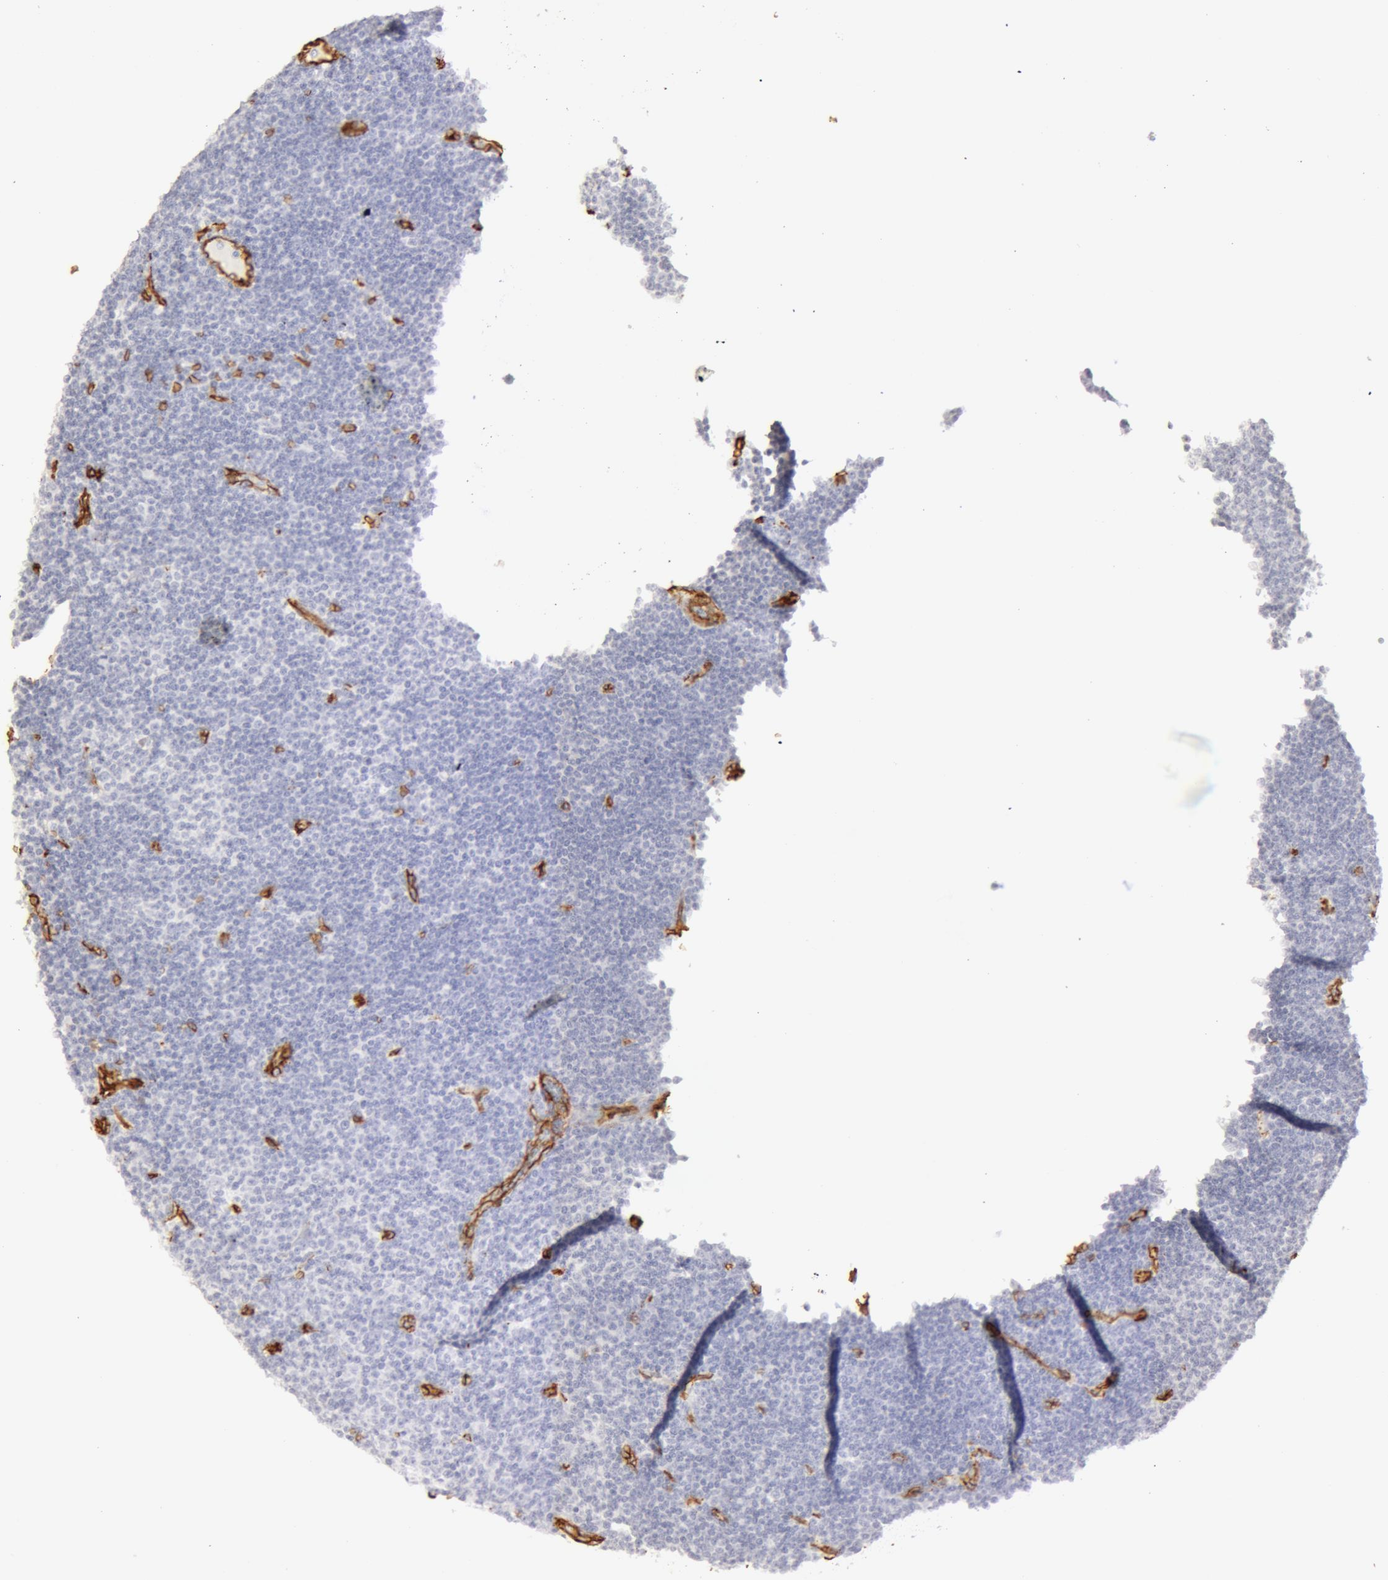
{"staining": {"intensity": "negative", "quantity": "none", "location": "none"}, "tissue": "lymphoma", "cell_type": "Tumor cells", "image_type": "cancer", "snomed": [{"axis": "morphology", "description": "Malignant lymphoma, non-Hodgkin's type, Low grade"}, {"axis": "topography", "description": "Lymph node"}], "caption": "Protein analysis of lymphoma demonstrates no significant staining in tumor cells.", "gene": "AQP1", "patient": {"sex": "male", "age": 57}}